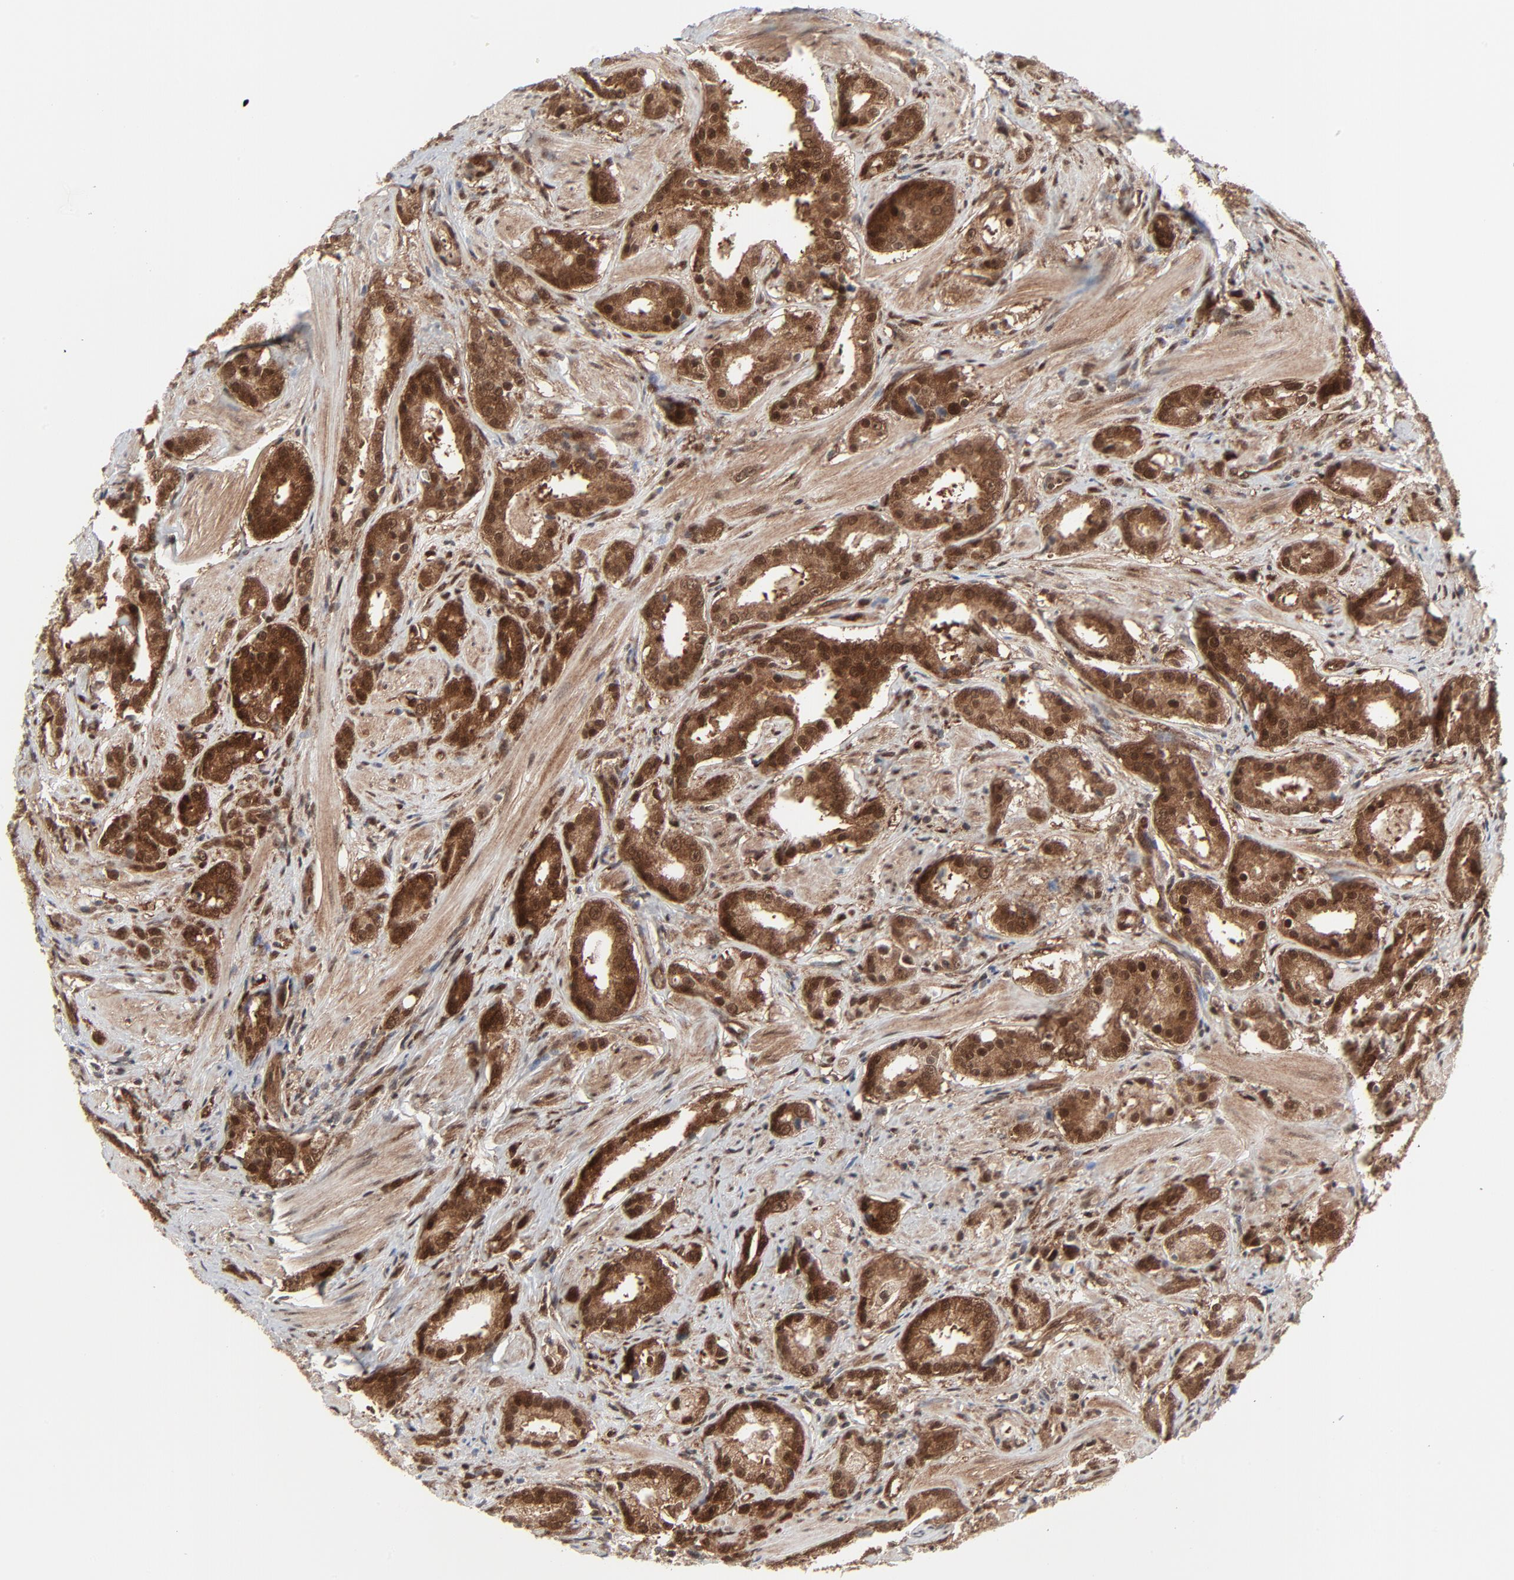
{"staining": {"intensity": "strong", "quantity": ">75%", "location": "cytoplasmic/membranous,nuclear"}, "tissue": "prostate cancer", "cell_type": "Tumor cells", "image_type": "cancer", "snomed": [{"axis": "morphology", "description": "Adenocarcinoma, Medium grade"}, {"axis": "topography", "description": "Prostate"}], "caption": "Prostate cancer (medium-grade adenocarcinoma) stained with IHC exhibits strong cytoplasmic/membranous and nuclear positivity in approximately >75% of tumor cells.", "gene": "AKT1", "patient": {"sex": "male", "age": 53}}